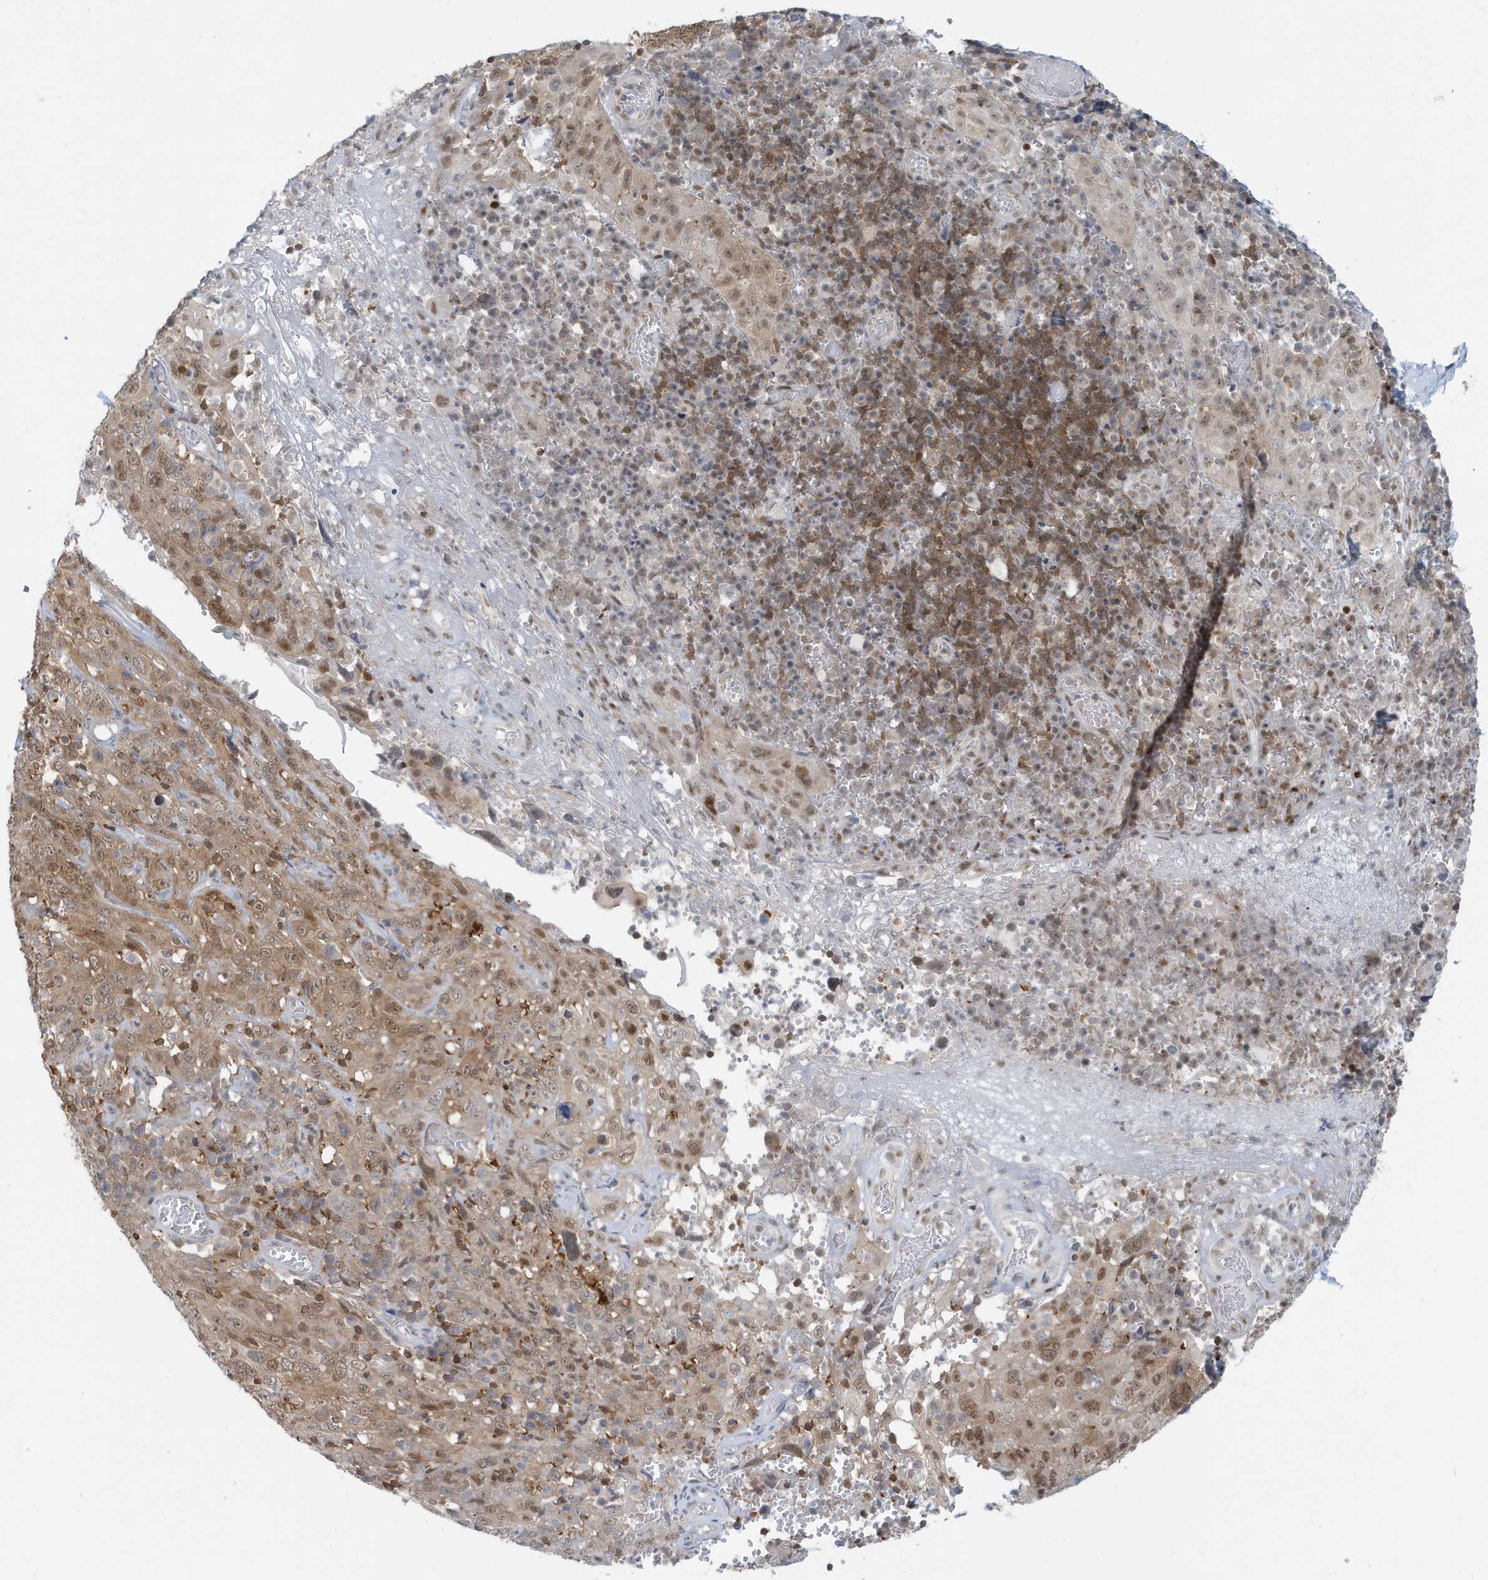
{"staining": {"intensity": "moderate", "quantity": "<25%", "location": "cytoplasmic/membranous,nuclear"}, "tissue": "cervical cancer", "cell_type": "Tumor cells", "image_type": "cancer", "snomed": [{"axis": "morphology", "description": "Squamous cell carcinoma, NOS"}, {"axis": "topography", "description": "Cervix"}], "caption": "Immunohistochemistry staining of cervical cancer (squamous cell carcinoma), which demonstrates low levels of moderate cytoplasmic/membranous and nuclear positivity in about <25% of tumor cells indicating moderate cytoplasmic/membranous and nuclear protein positivity. The staining was performed using DAB (3,3'-diaminobenzidine) (brown) for protein detection and nuclei were counterstained in hematoxylin (blue).", "gene": "OGA", "patient": {"sex": "female", "age": 46}}